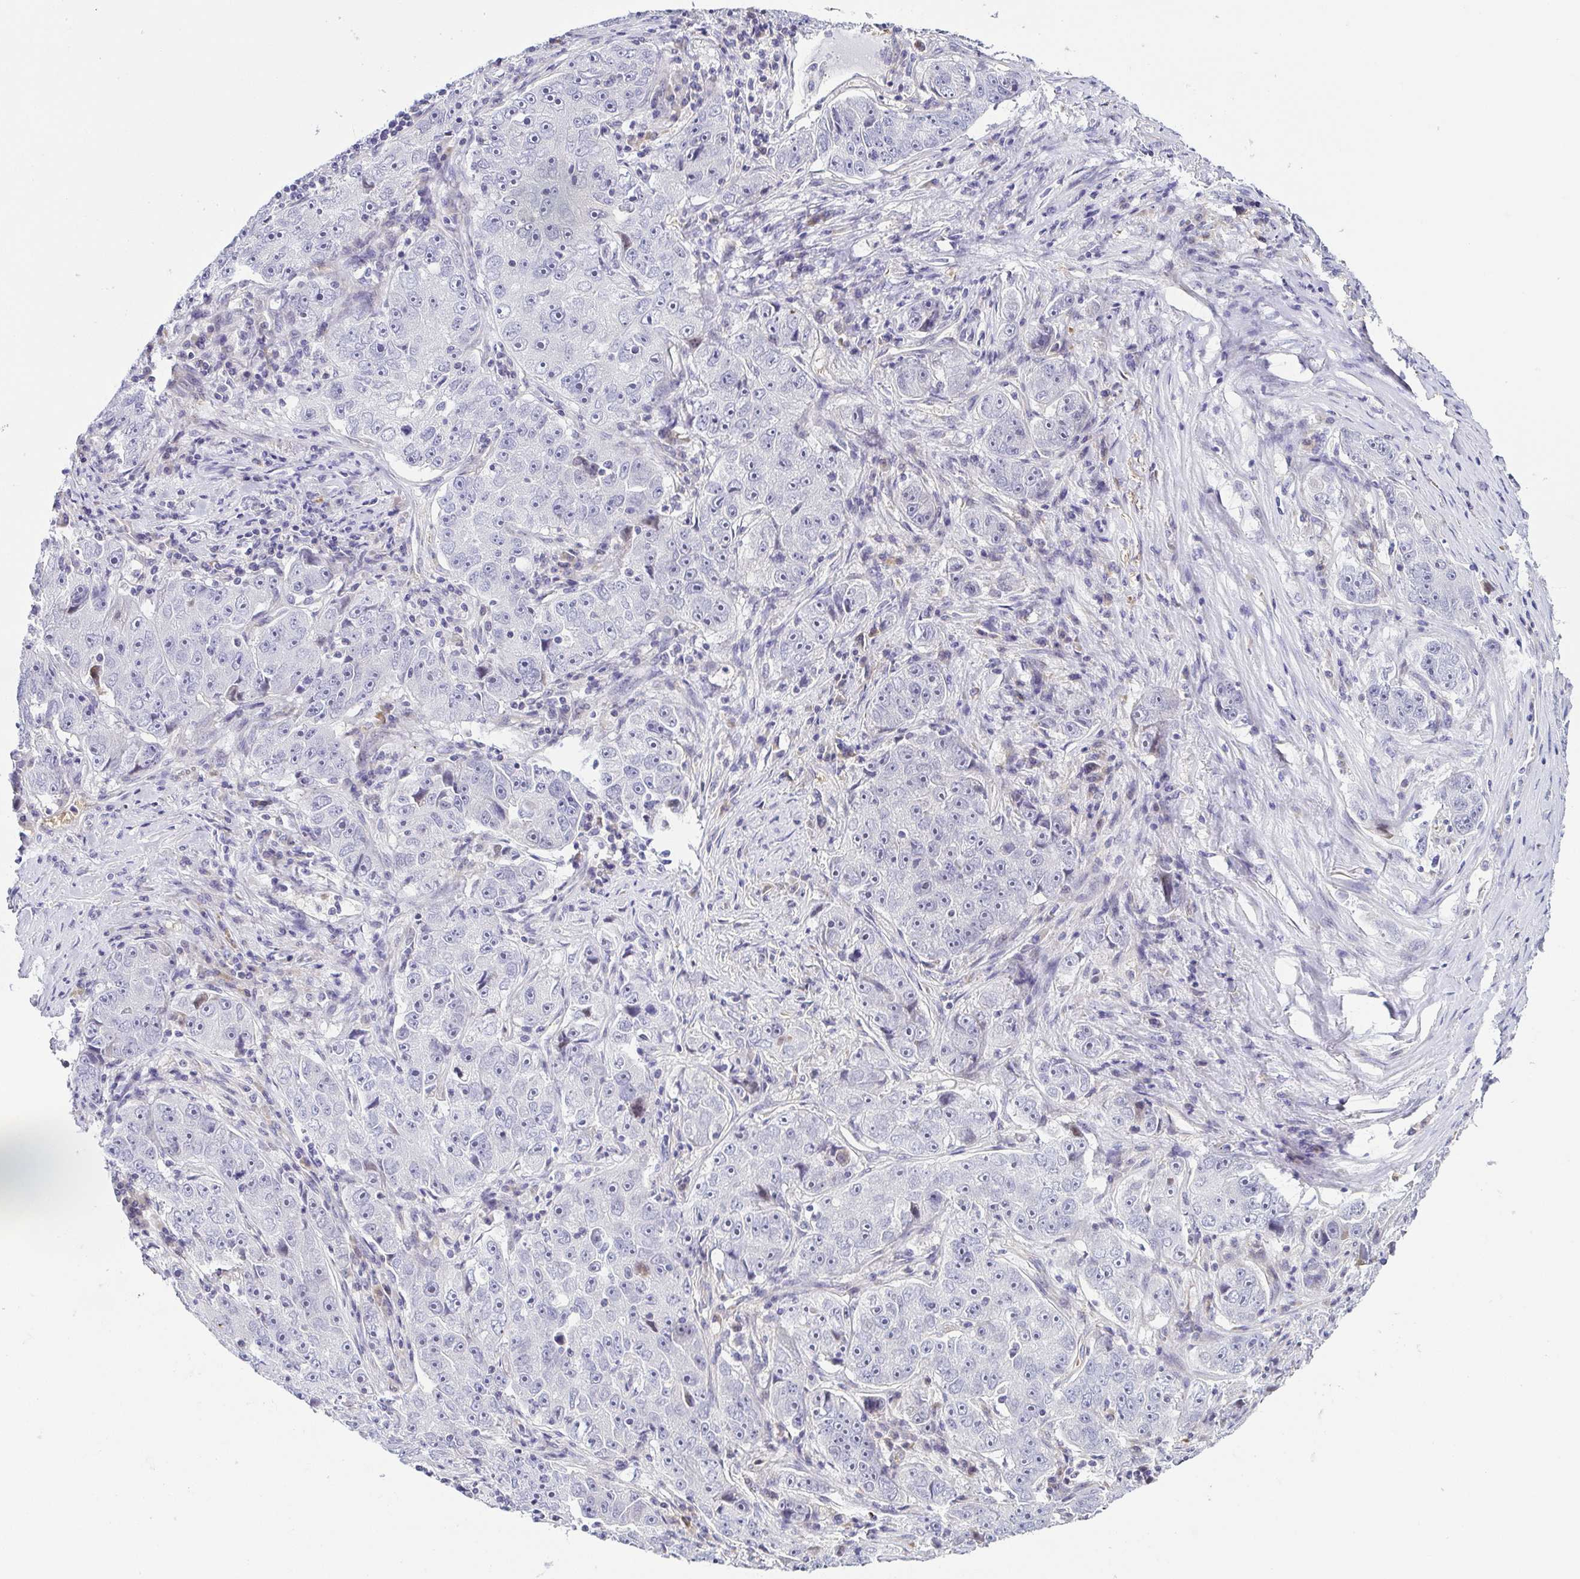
{"staining": {"intensity": "negative", "quantity": "none", "location": "none"}, "tissue": "lung cancer", "cell_type": "Tumor cells", "image_type": "cancer", "snomed": [{"axis": "morphology", "description": "Normal morphology"}, {"axis": "morphology", "description": "Adenocarcinoma, NOS"}, {"axis": "topography", "description": "Lymph node"}, {"axis": "topography", "description": "Lung"}], "caption": "An immunohistochemistry (IHC) image of lung adenocarcinoma is shown. There is no staining in tumor cells of lung adenocarcinoma. (IHC, brightfield microscopy, high magnification).", "gene": "FAM162B", "patient": {"sex": "female", "age": 57}}